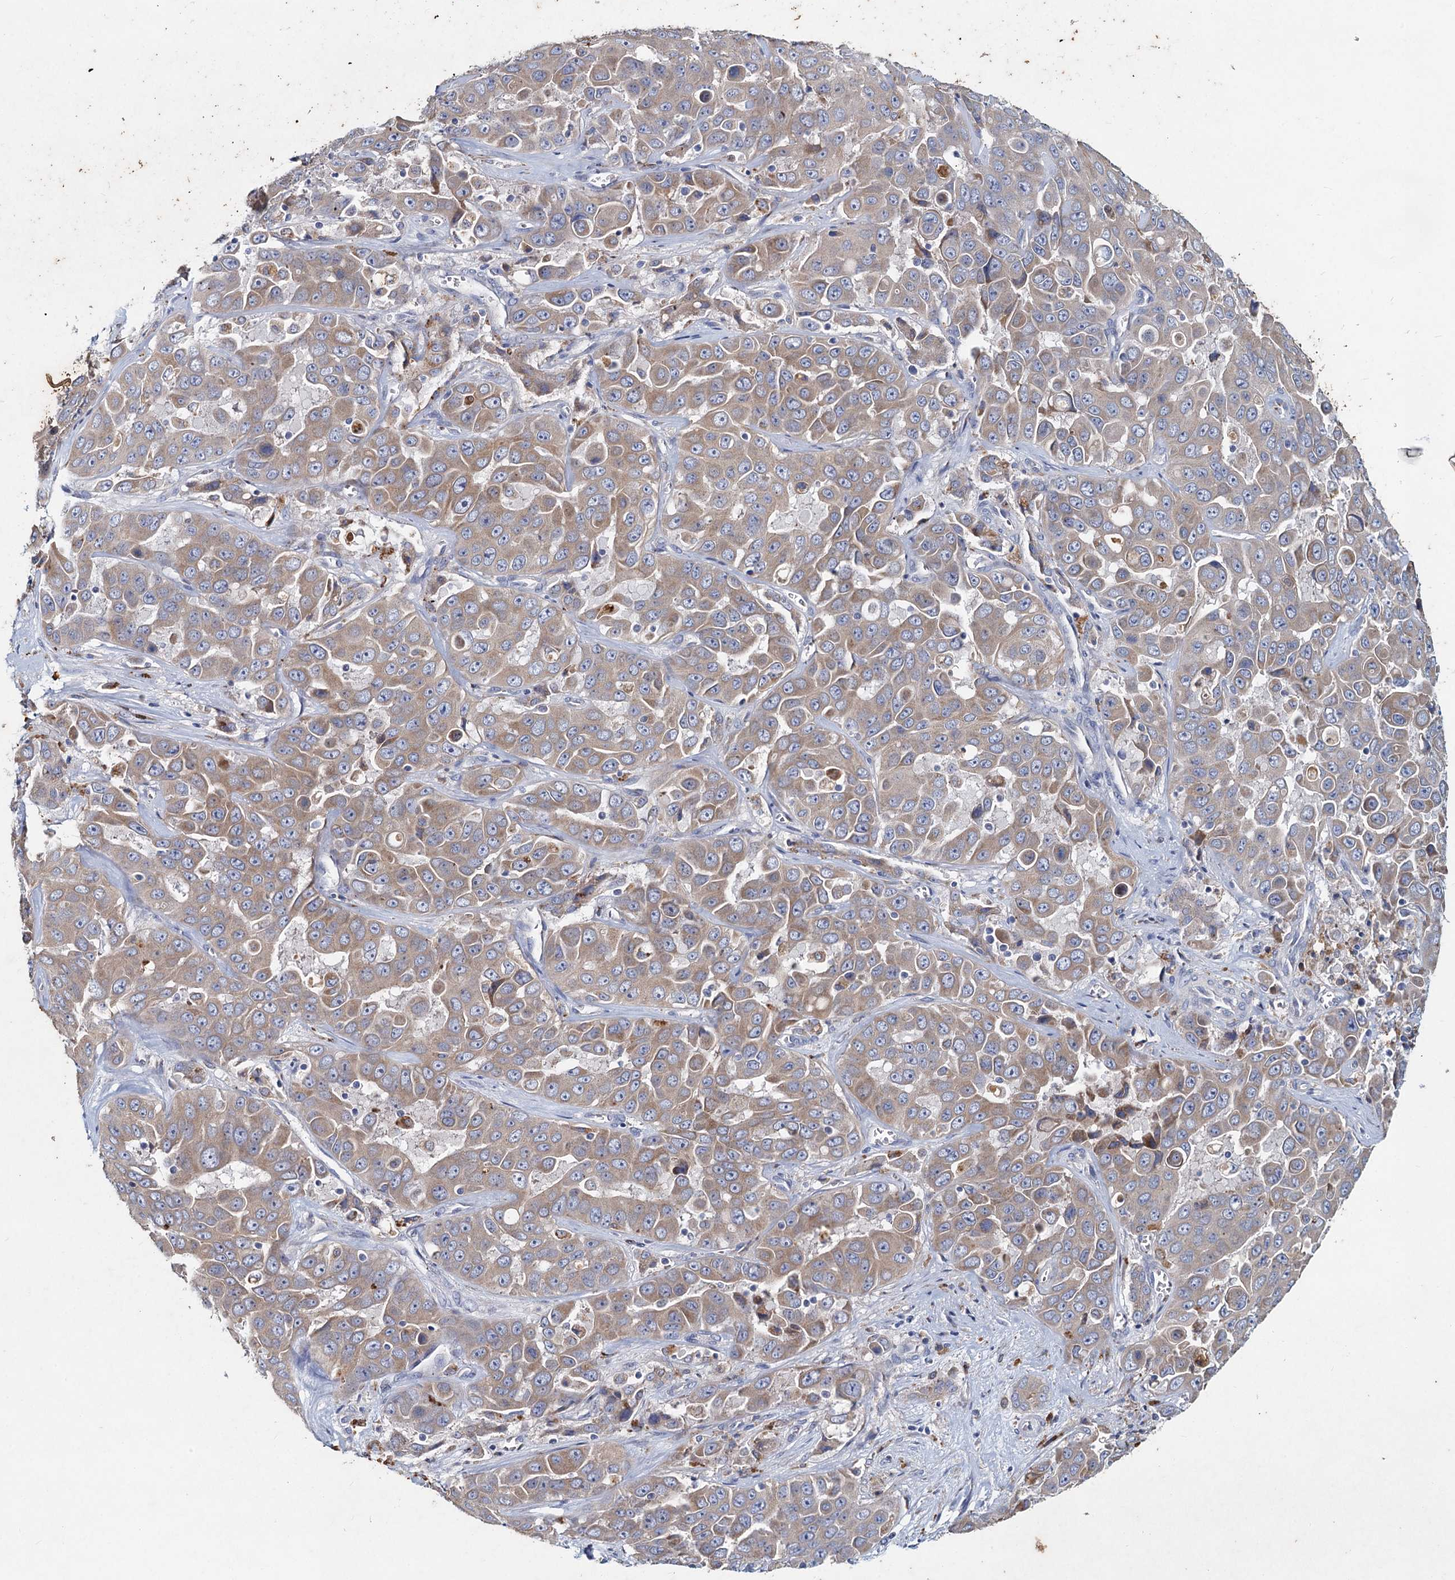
{"staining": {"intensity": "weak", "quantity": ">75%", "location": "cytoplasmic/membranous"}, "tissue": "liver cancer", "cell_type": "Tumor cells", "image_type": "cancer", "snomed": [{"axis": "morphology", "description": "Cholangiocarcinoma"}, {"axis": "topography", "description": "Liver"}], "caption": "This is an image of immunohistochemistry (IHC) staining of liver cholangiocarcinoma, which shows weak staining in the cytoplasmic/membranous of tumor cells.", "gene": "TMX2", "patient": {"sex": "female", "age": 52}}